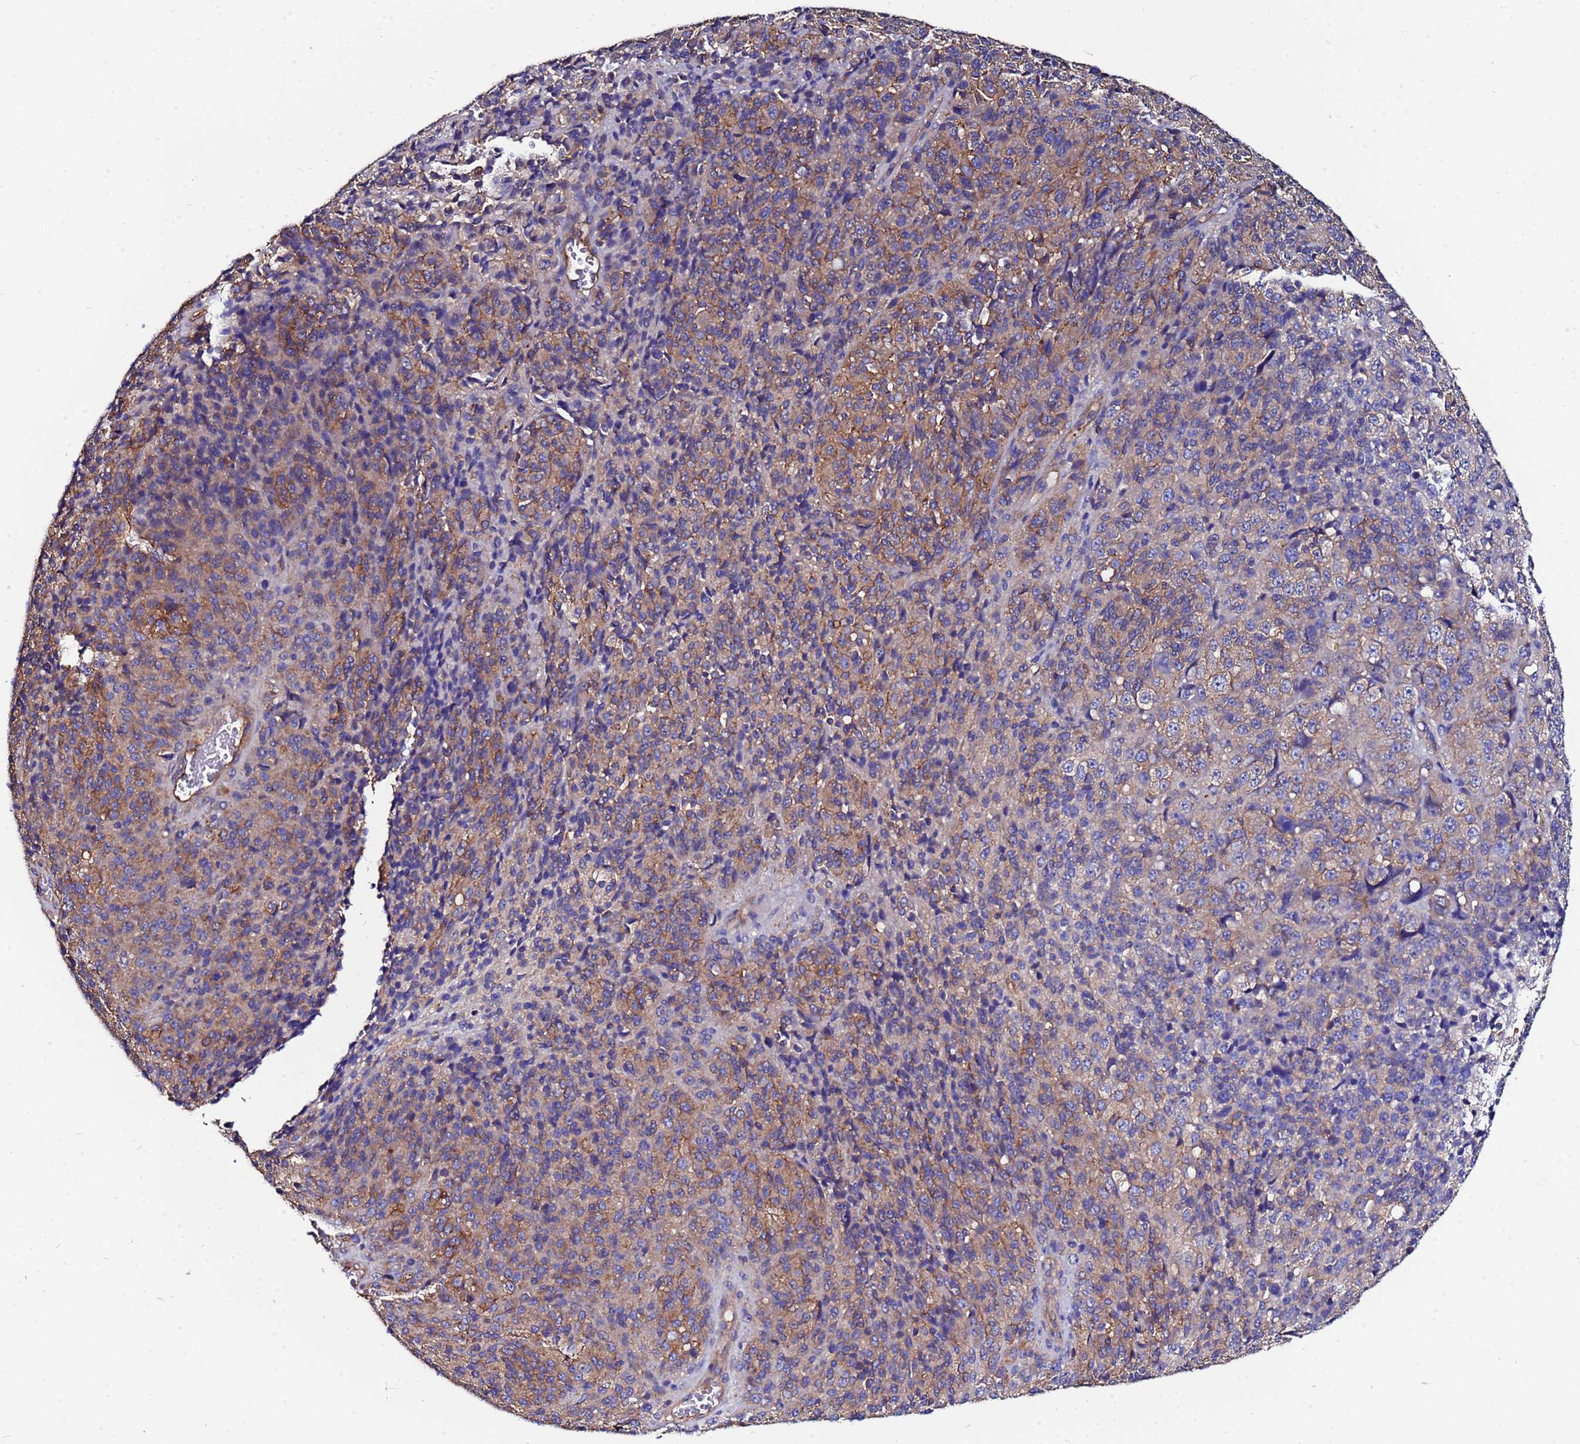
{"staining": {"intensity": "moderate", "quantity": ">75%", "location": "cytoplasmic/membranous"}, "tissue": "melanoma", "cell_type": "Tumor cells", "image_type": "cancer", "snomed": [{"axis": "morphology", "description": "Malignant melanoma, Metastatic site"}, {"axis": "topography", "description": "Brain"}], "caption": "Malignant melanoma (metastatic site) stained for a protein (brown) reveals moderate cytoplasmic/membranous positive positivity in approximately >75% of tumor cells.", "gene": "POTEE", "patient": {"sex": "female", "age": 56}}